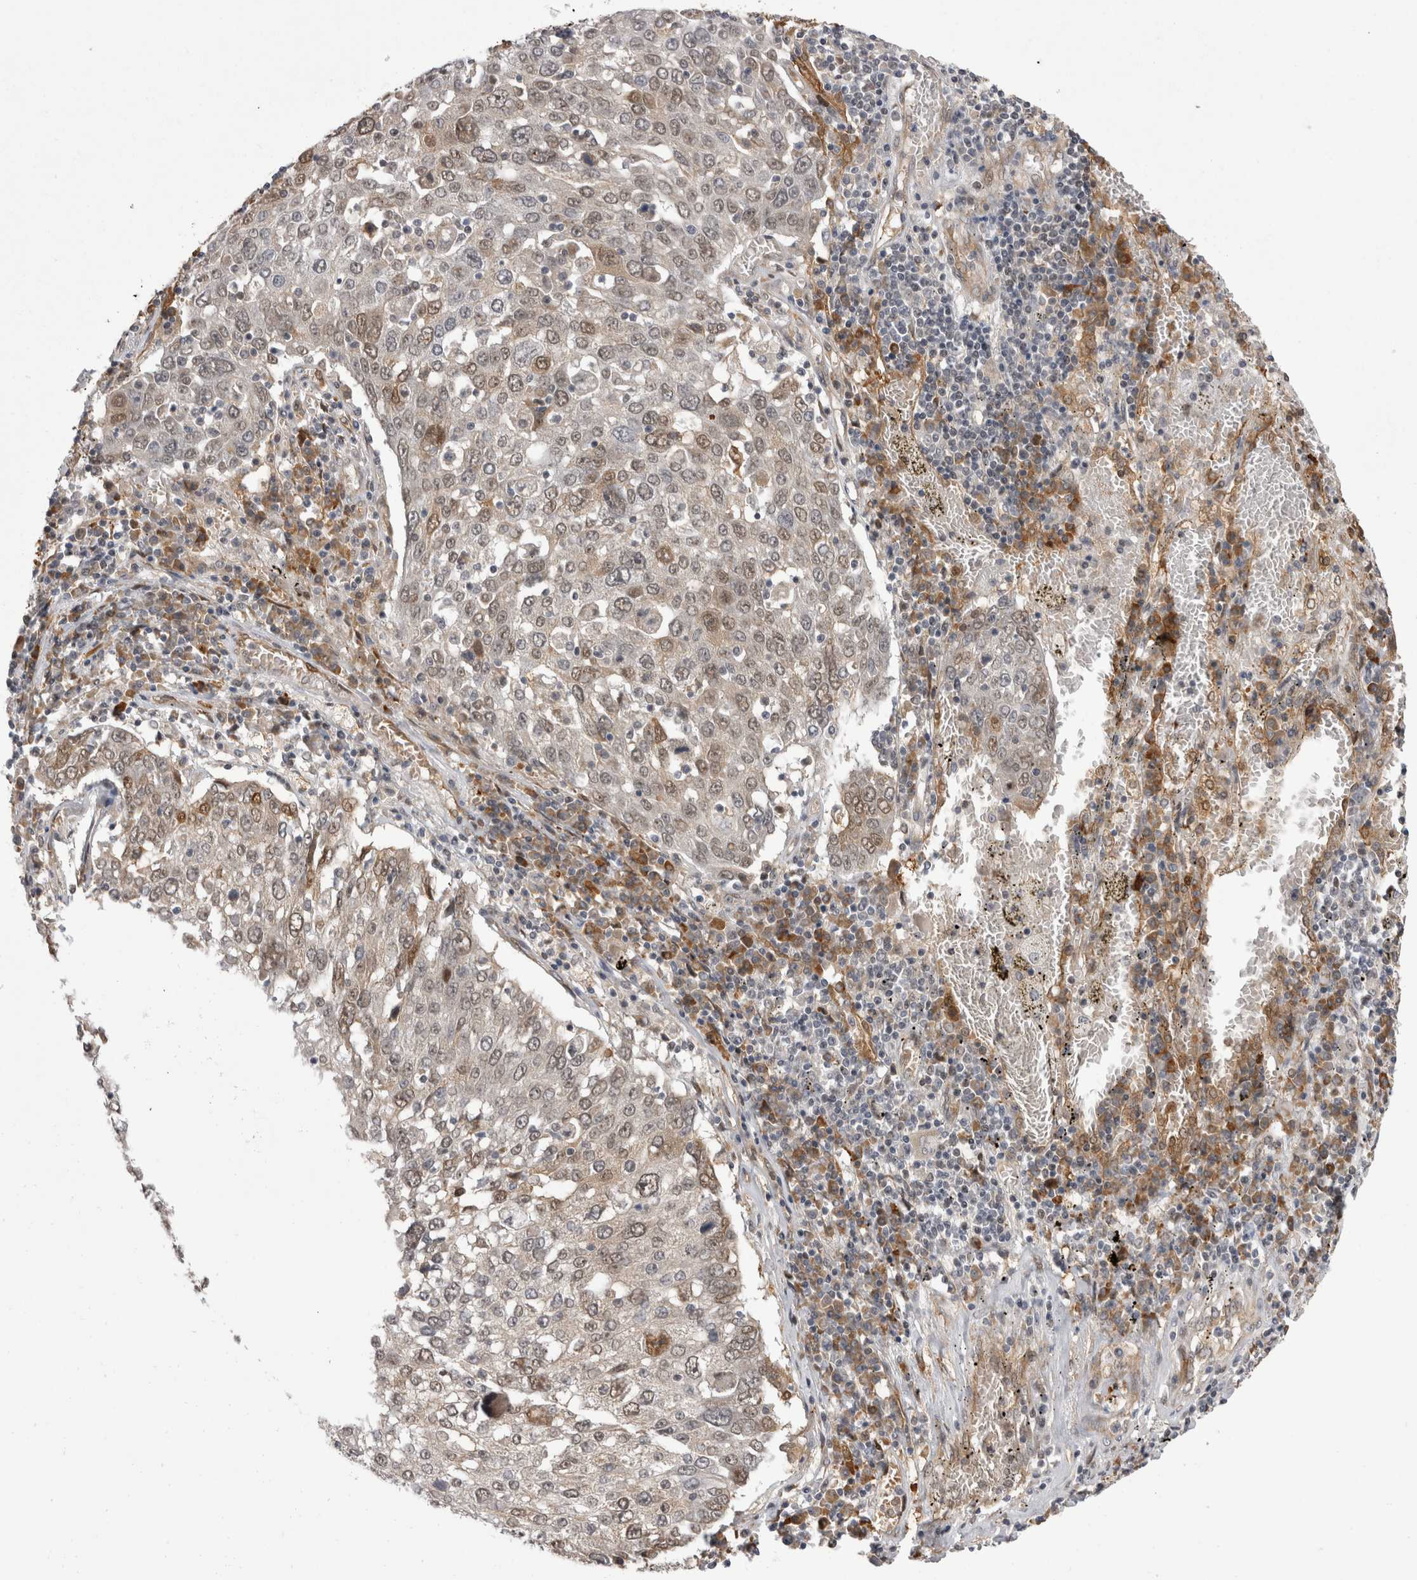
{"staining": {"intensity": "weak", "quantity": "25%-75%", "location": "nuclear"}, "tissue": "lung cancer", "cell_type": "Tumor cells", "image_type": "cancer", "snomed": [{"axis": "morphology", "description": "Squamous cell carcinoma, NOS"}, {"axis": "topography", "description": "Lung"}], "caption": "A brown stain shows weak nuclear staining of a protein in human lung cancer (squamous cell carcinoma) tumor cells.", "gene": "CHIC2", "patient": {"sex": "male", "age": 65}}